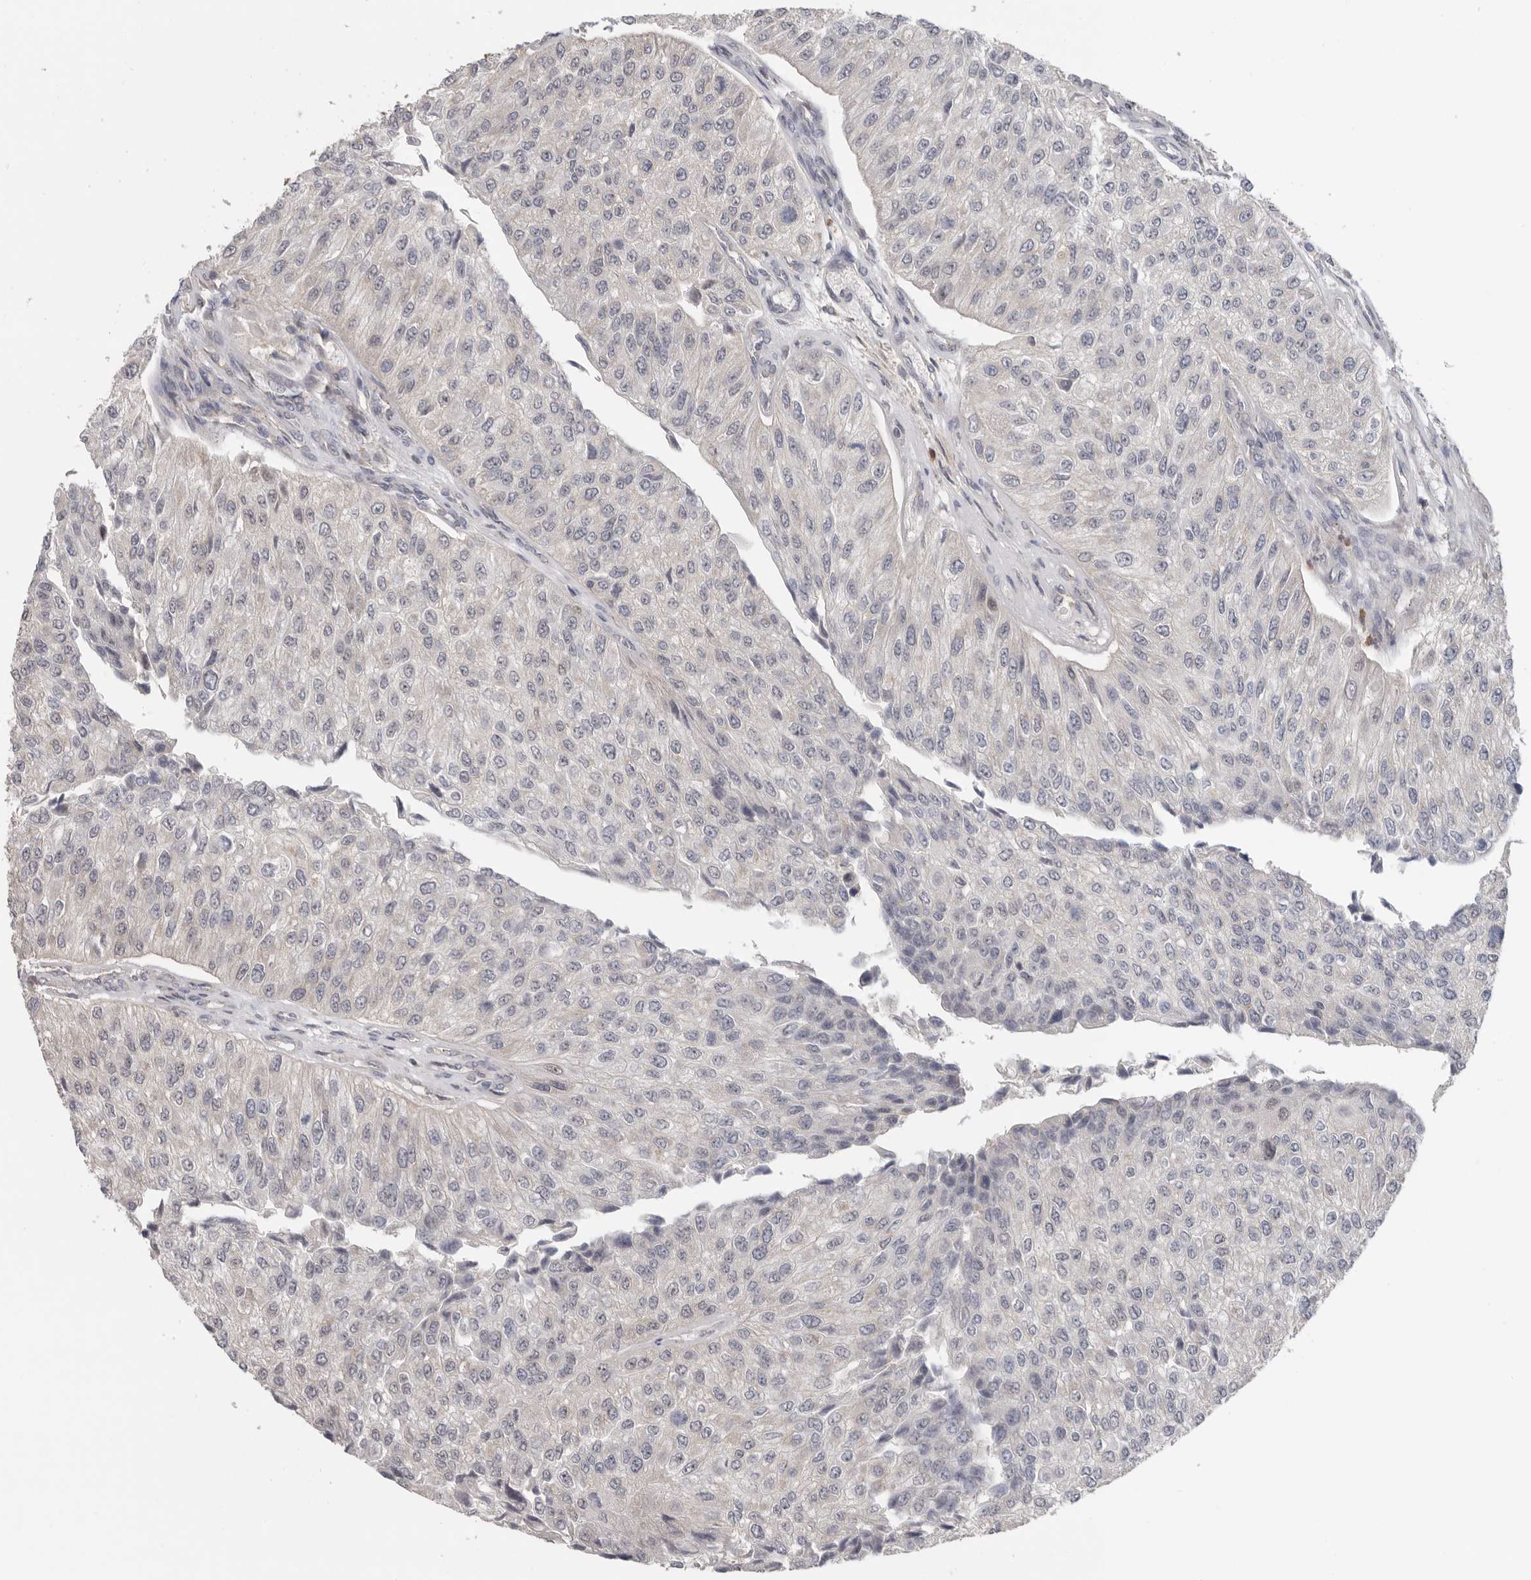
{"staining": {"intensity": "negative", "quantity": "none", "location": "none"}, "tissue": "urothelial cancer", "cell_type": "Tumor cells", "image_type": "cancer", "snomed": [{"axis": "morphology", "description": "Urothelial carcinoma, High grade"}, {"axis": "topography", "description": "Kidney"}, {"axis": "topography", "description": "Urinary bladder"}], "caption": "Human urothelial cancer stained for a protein using immunohistochemistry (IHC) demonstrates no staining in tumor cells.", "gene": "KLK5", "patient": {"sex": "male", "age": 77}}